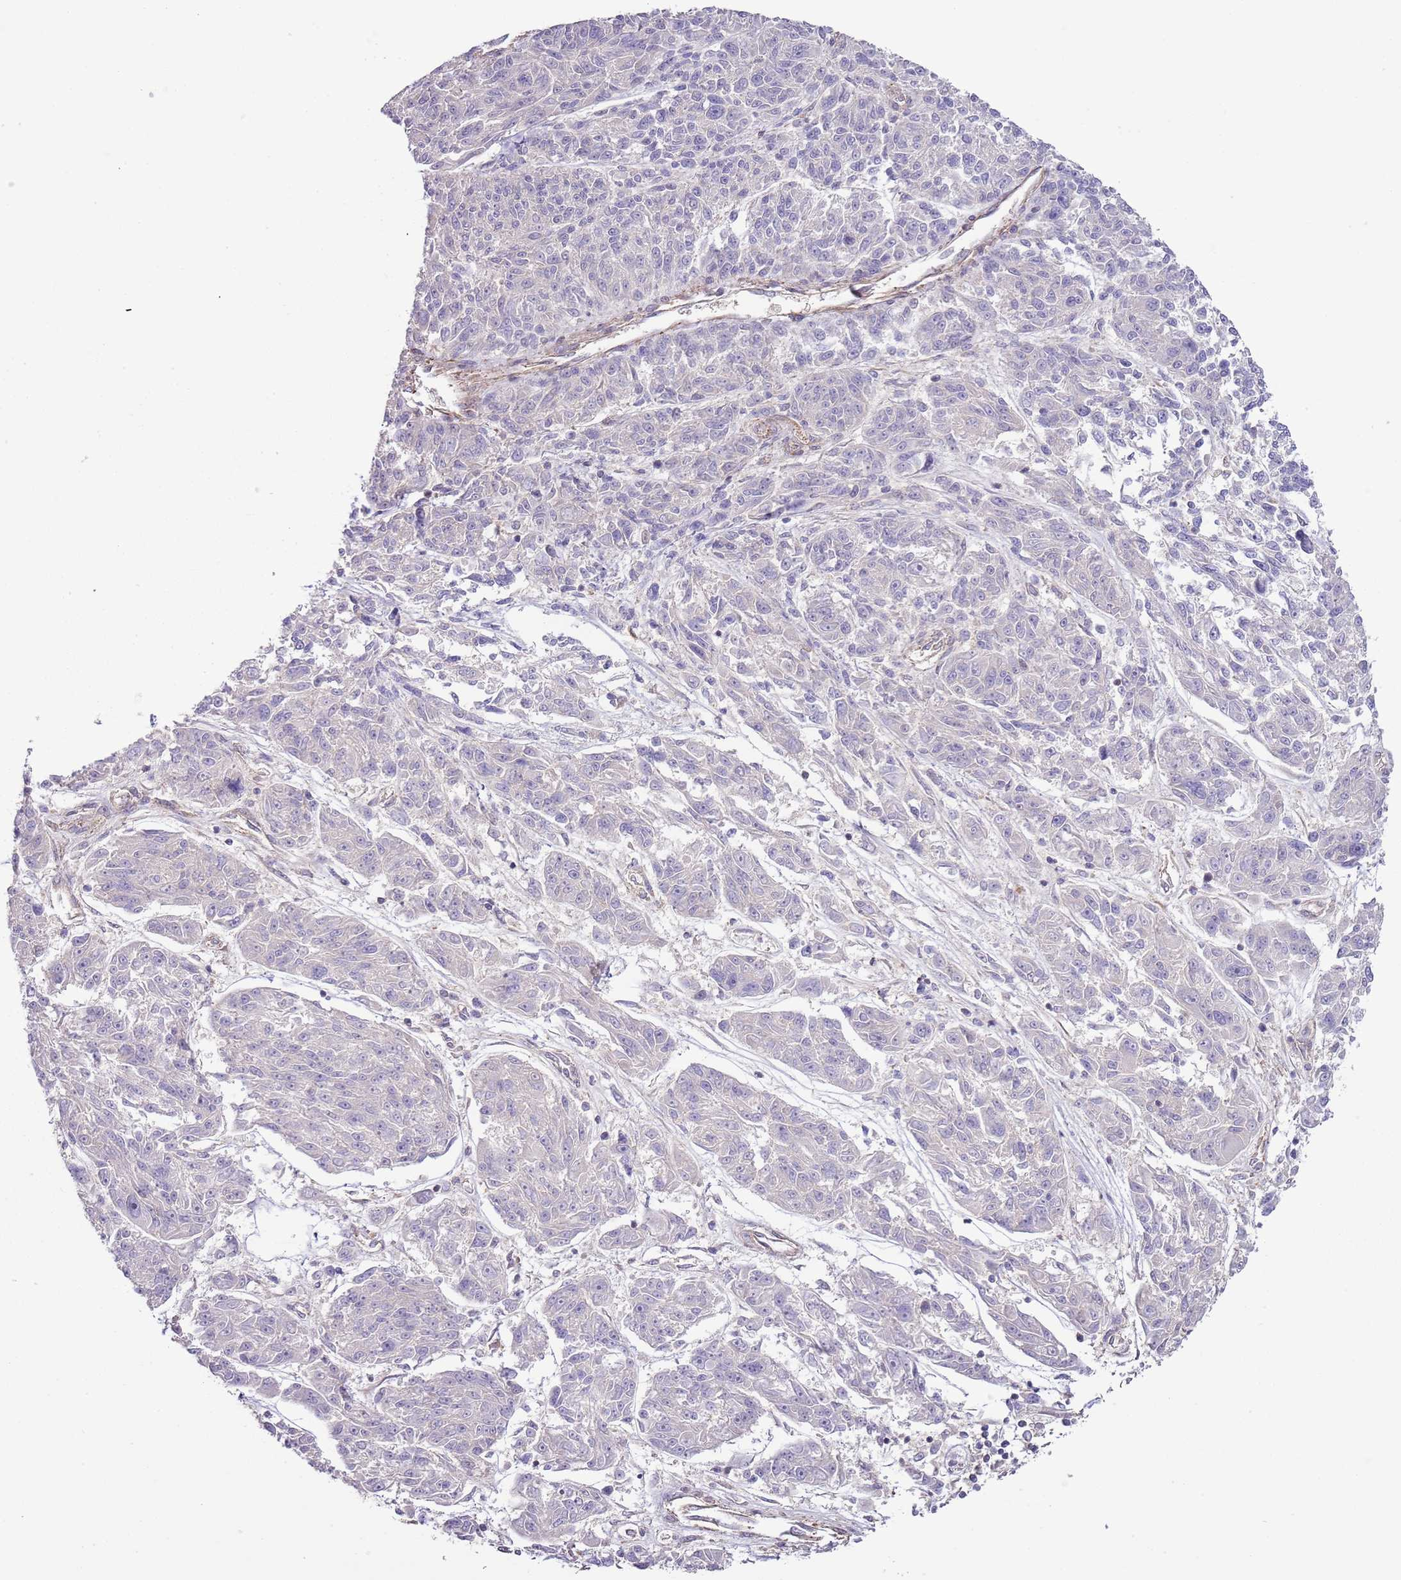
{"staining": {"intensity": "negative", "quantity": "none", "location": "none"}, "tissue": "melanoma", "cell_type": "Tumor cells", "image_type": "cancer", "snomed": [{"axis": "morphology", "description": "Malignant melanoma, NOS"}, {"axis": "topography", "description": "Skin"}], "caption": "The image reveals no significant staining in tumor cells of melanoma.", "gene": "LPIN2", "patient": {"sex": "male", "age": 53}}